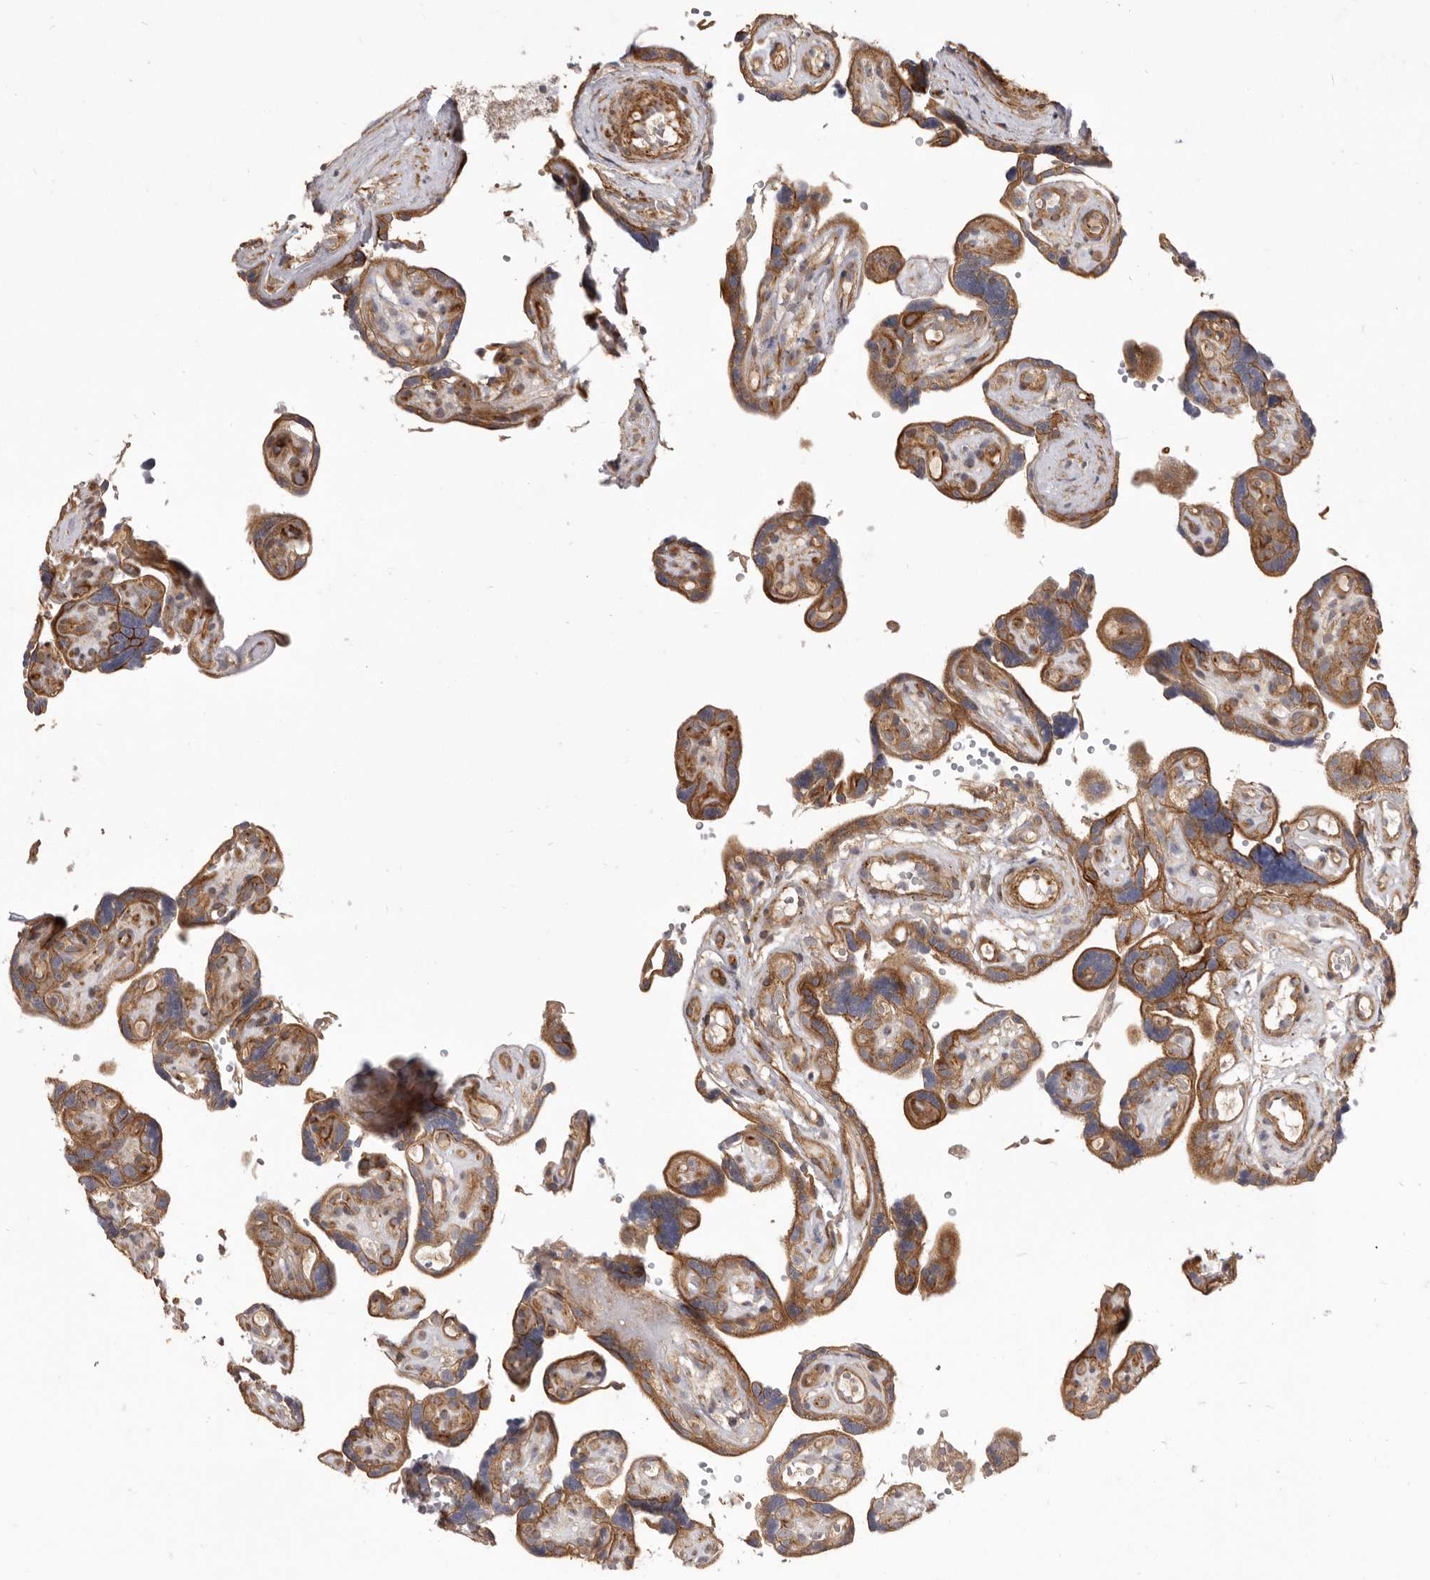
{"staining": {"intensity": "strong", "quantity": ">75%", "location": "cytoplasmic/membranous"}, "tissue": "placenta", "cell_type": "Decidual cells", "image_type": "normal", "snomed": [{"axis": "morphology", "description": "Normal tissue, NOS"}, {"axis": "topography", "description": "Placenta"}], "caption": "Human placenta stained with a brown dye shows strong cytoplasmic/membranous positive expression in approximately >75% of decidual cells.", "gene": "VPS45", "patient": {"sex": "female", "age": 30}}